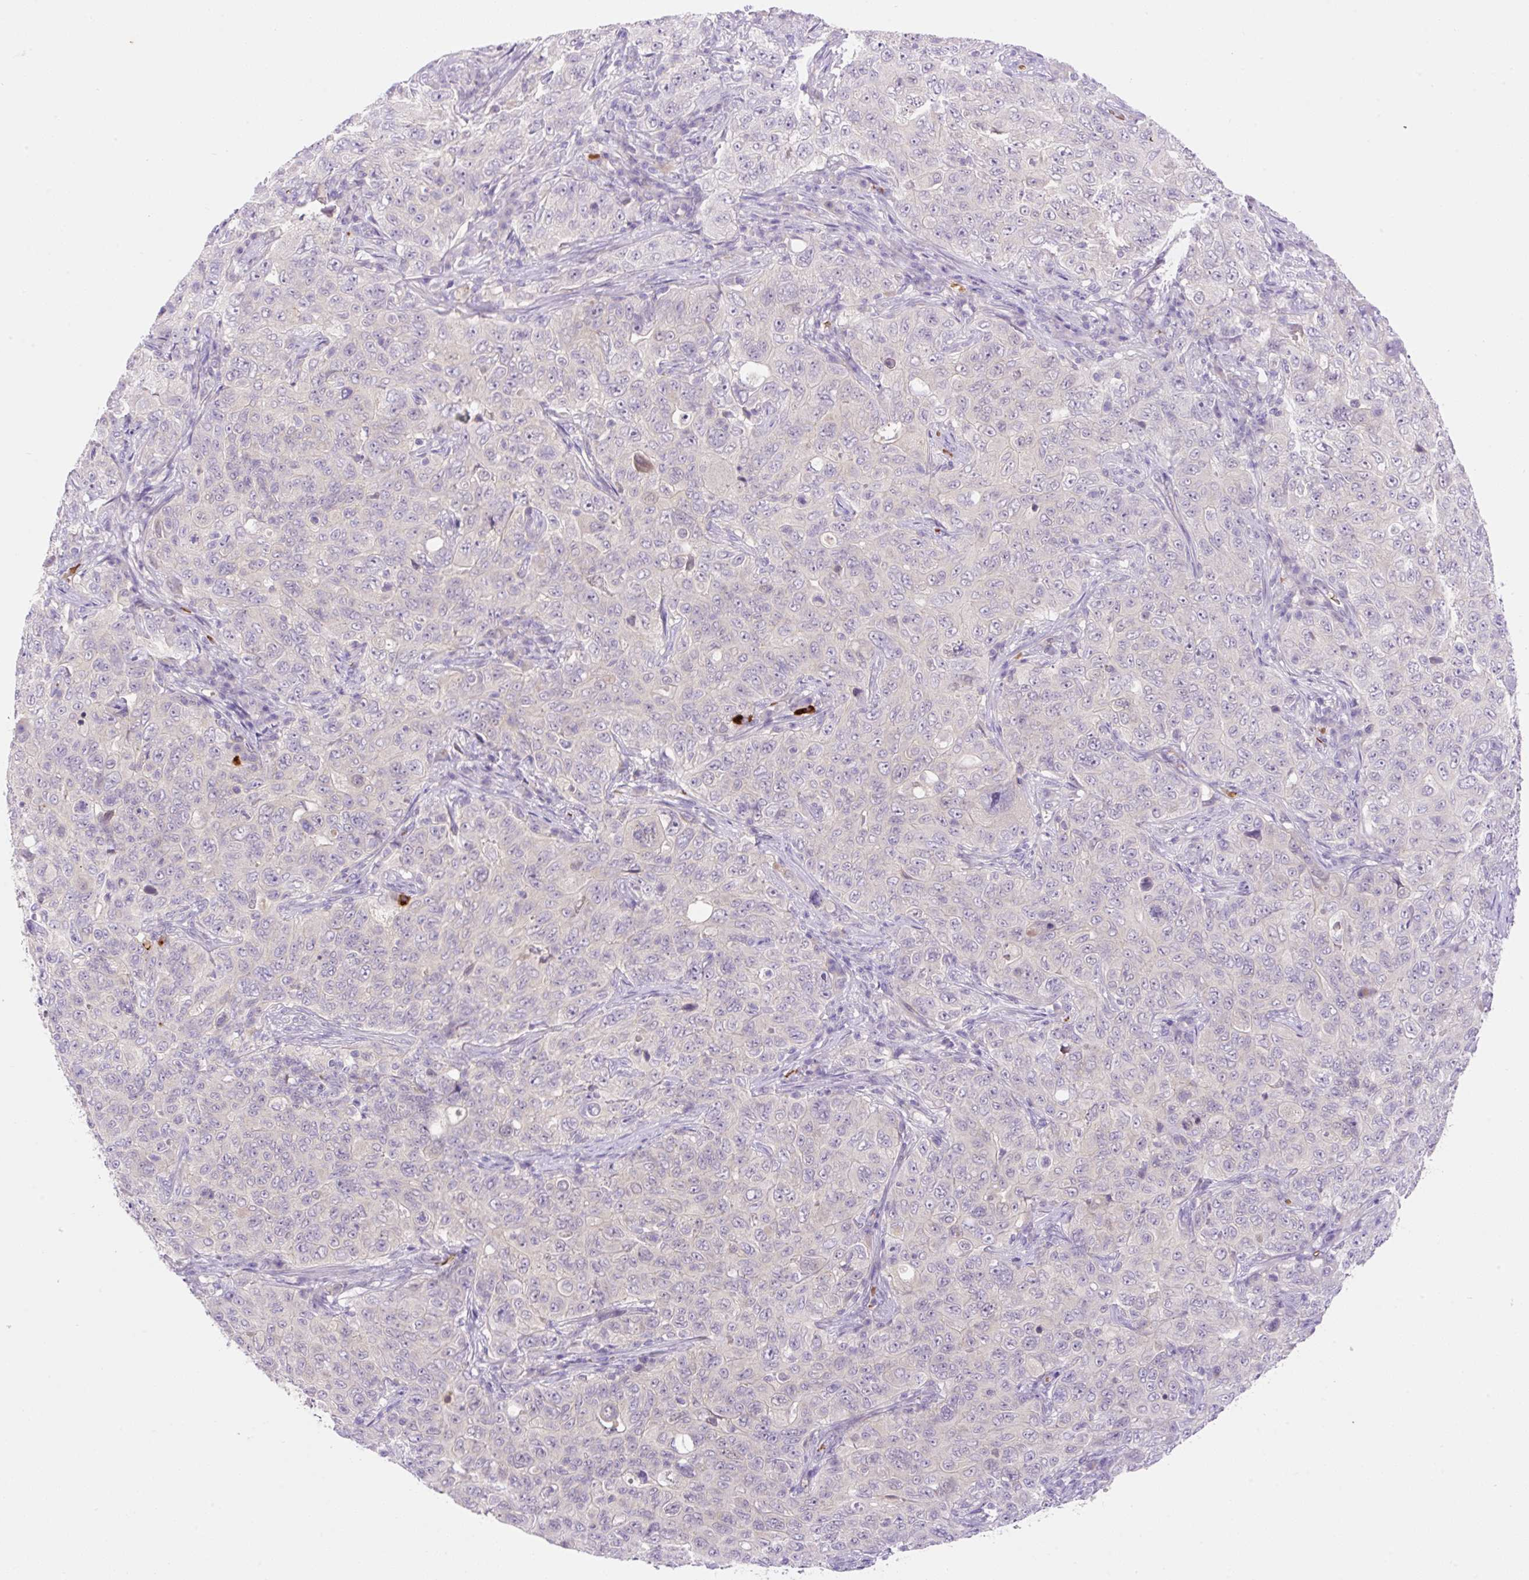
{"staining": {"intensity": "negative", "quantity": "none", "location": "none"}, "tissue": "pancreatic cancer", "cell_type": "Tumor cells", "image_type": "cancer", "snomed": [{"axis": "morphology", "description": "Adenocarcinoma, NOS"}, {"axis": "topography", "description": "Pancreas"}], "caption": "There is no significant positivity in tumor cells of adenocarcinoma (pancreatic).", "gene": "LHFPL5", "patient": {"sex": "male", "age": 68}}